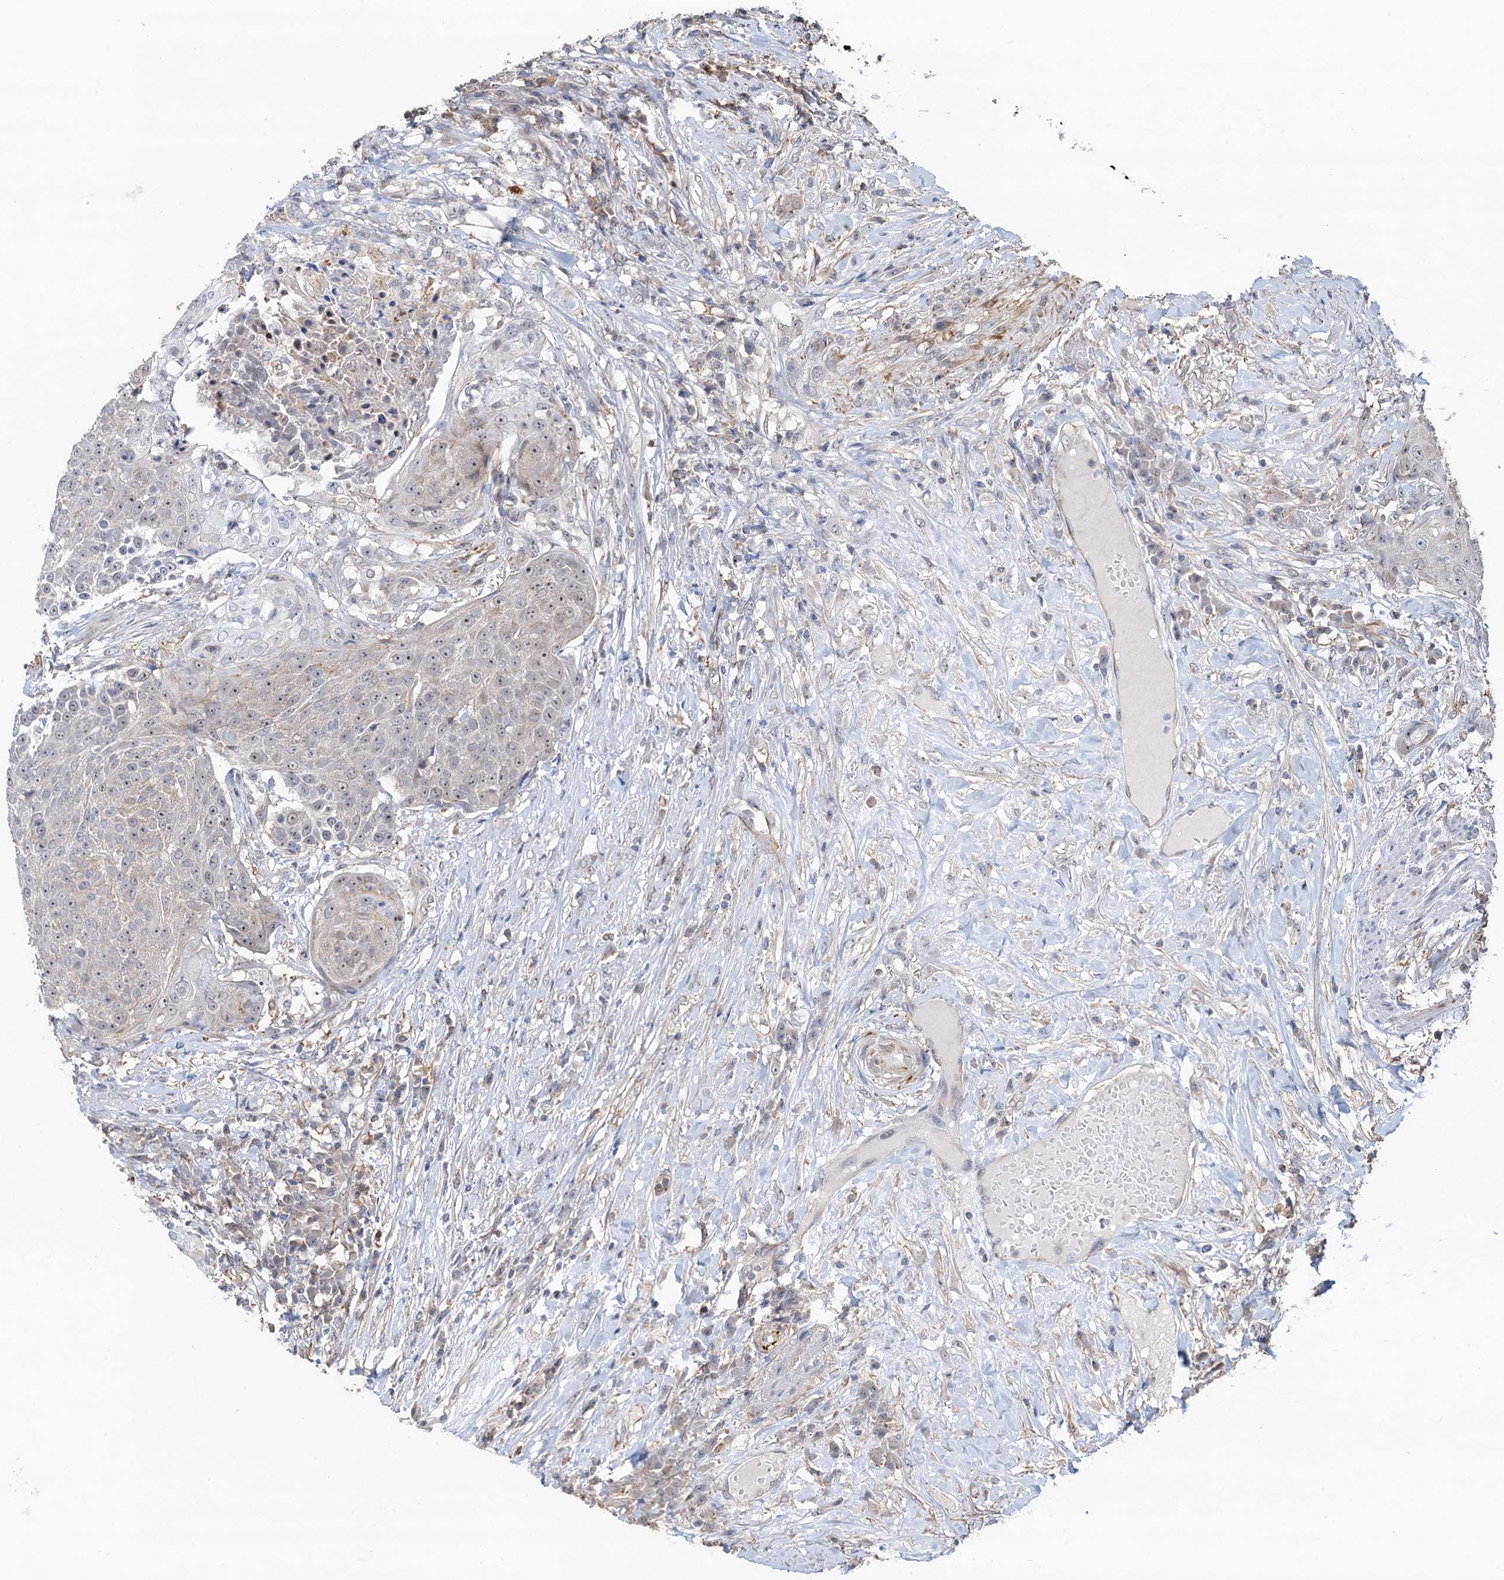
{"staining": {"intensity": "weak", "quantity": "25%-75%", "location": "cytoplasmic/membranous,nuclear"}, "tissue": "urothelial cancer", "cell_type": "Tumor cells", "image_type": "cancer", "snomed": [{"axis": "morphology", "description": "Urothelial carcinoma, High grade"}, {"axis": "topography", "description": "Urinary bladder"}], "caption": "Human high-grade urothelial carcinoma stained for a protein (brown) reveals weak cytoplasmic/membranous and nuclear positive positivity in about 25%-75% of tumor cells.", "gene": "TMA16", "patient": {"sex": "female", "age": 63}}